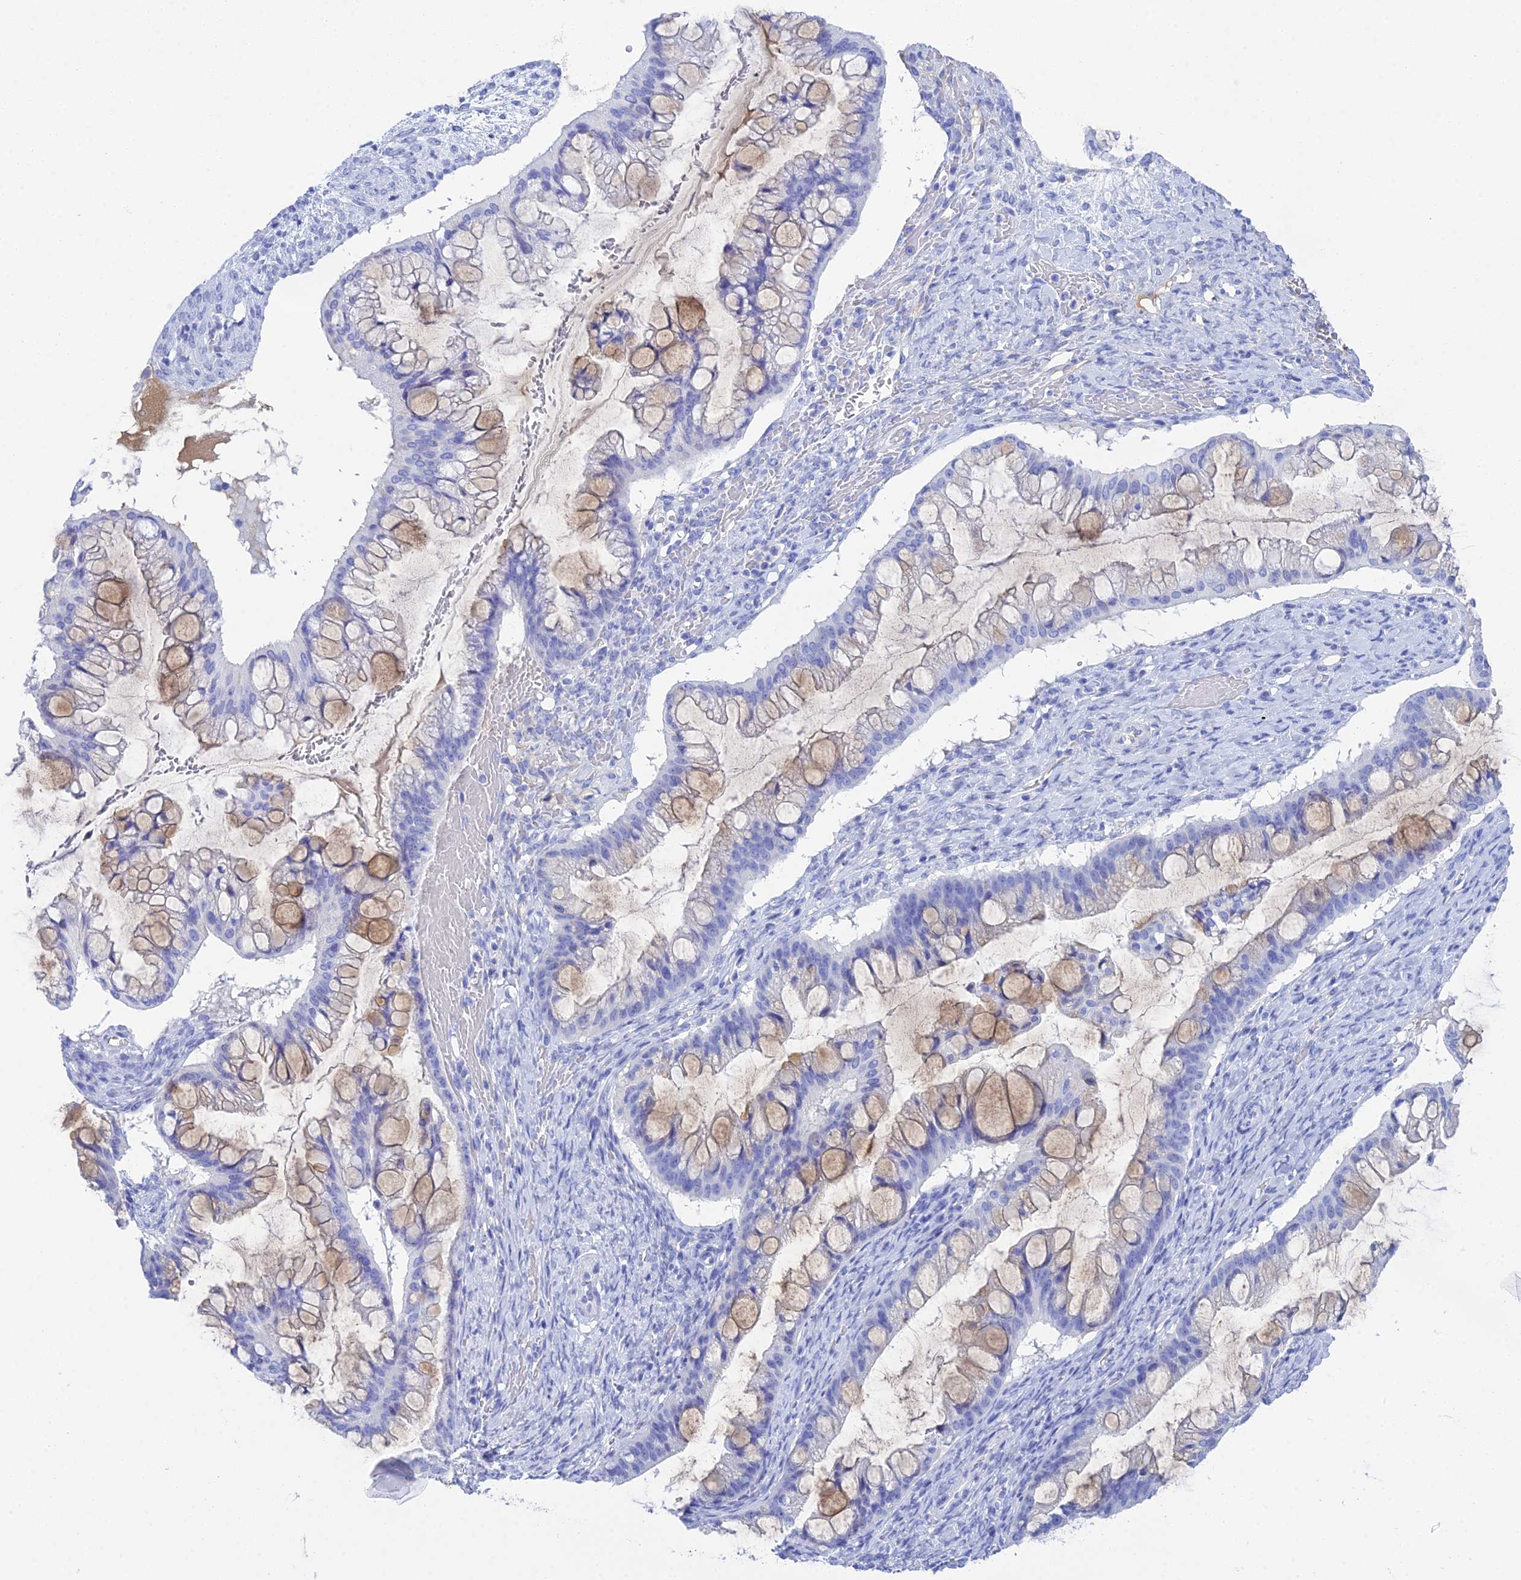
{"staining": {"intensity": "weak", "quantity": "25%-75%", "location": "cytoplasmic/membranous"}, "tissue": "ovarian cancer", "cell_type": "Tumor cells", "image_type": "cancer", "snomed": [{"axis": "morphology", "description": "Cystadenocarcinoma, mucinous, NOS"}, {"axis": "topography", "description": "Ovary"}], "caption": "Tumor cells demonstrate low levels of weak cytoplasmic/membranous expression in about 25%-75% of cells in ovarian cancer.", "gene": "REG1A", "patient": {"sex": "female", "age": 73}}